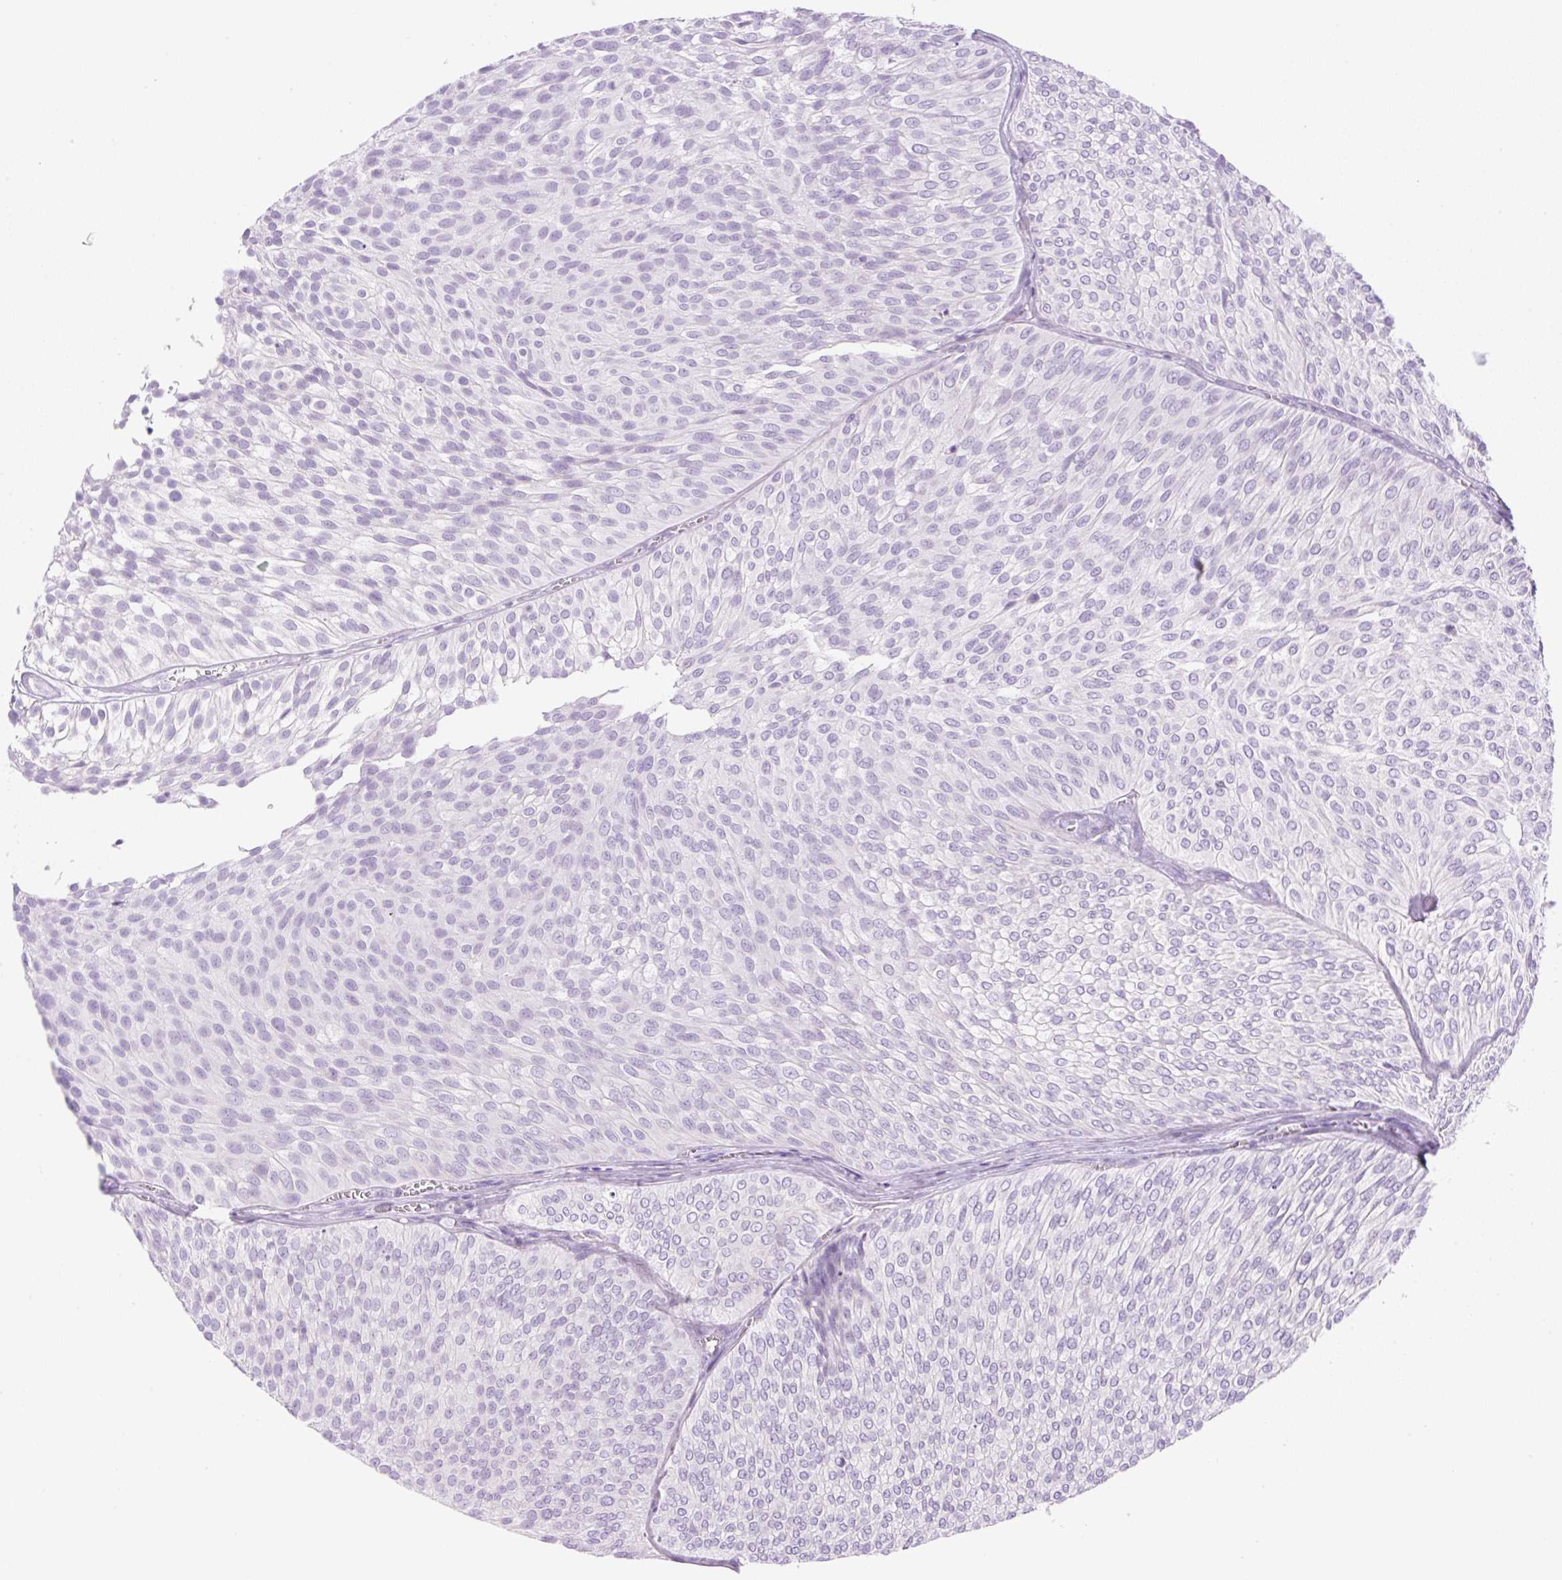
{"staining": {"intensity": "negative", "quantity": "none", "location": "none"}, "tissue": "urothelial cancer", "cell_type": "Tumor cells", "image_type": "cancer", "snomed": [{"axis": "morphology", "description": "Urothelial carcinoma, Low grade"}, {"axis": "topography", "description": "Urinary bladder"}], "caption": "Urothelial cancer was stained to show a protein in brown. There is no significant expression in tumor cells. Brightfield microscopy of immunohistochemistry (IHC) stained with DAB (3,3'-diaminobenzidine) (brown) and hematoxylin (blue), captured at high magnification.", "gene": "PALM3", "patient": {"sex": "male", "age": 91}}